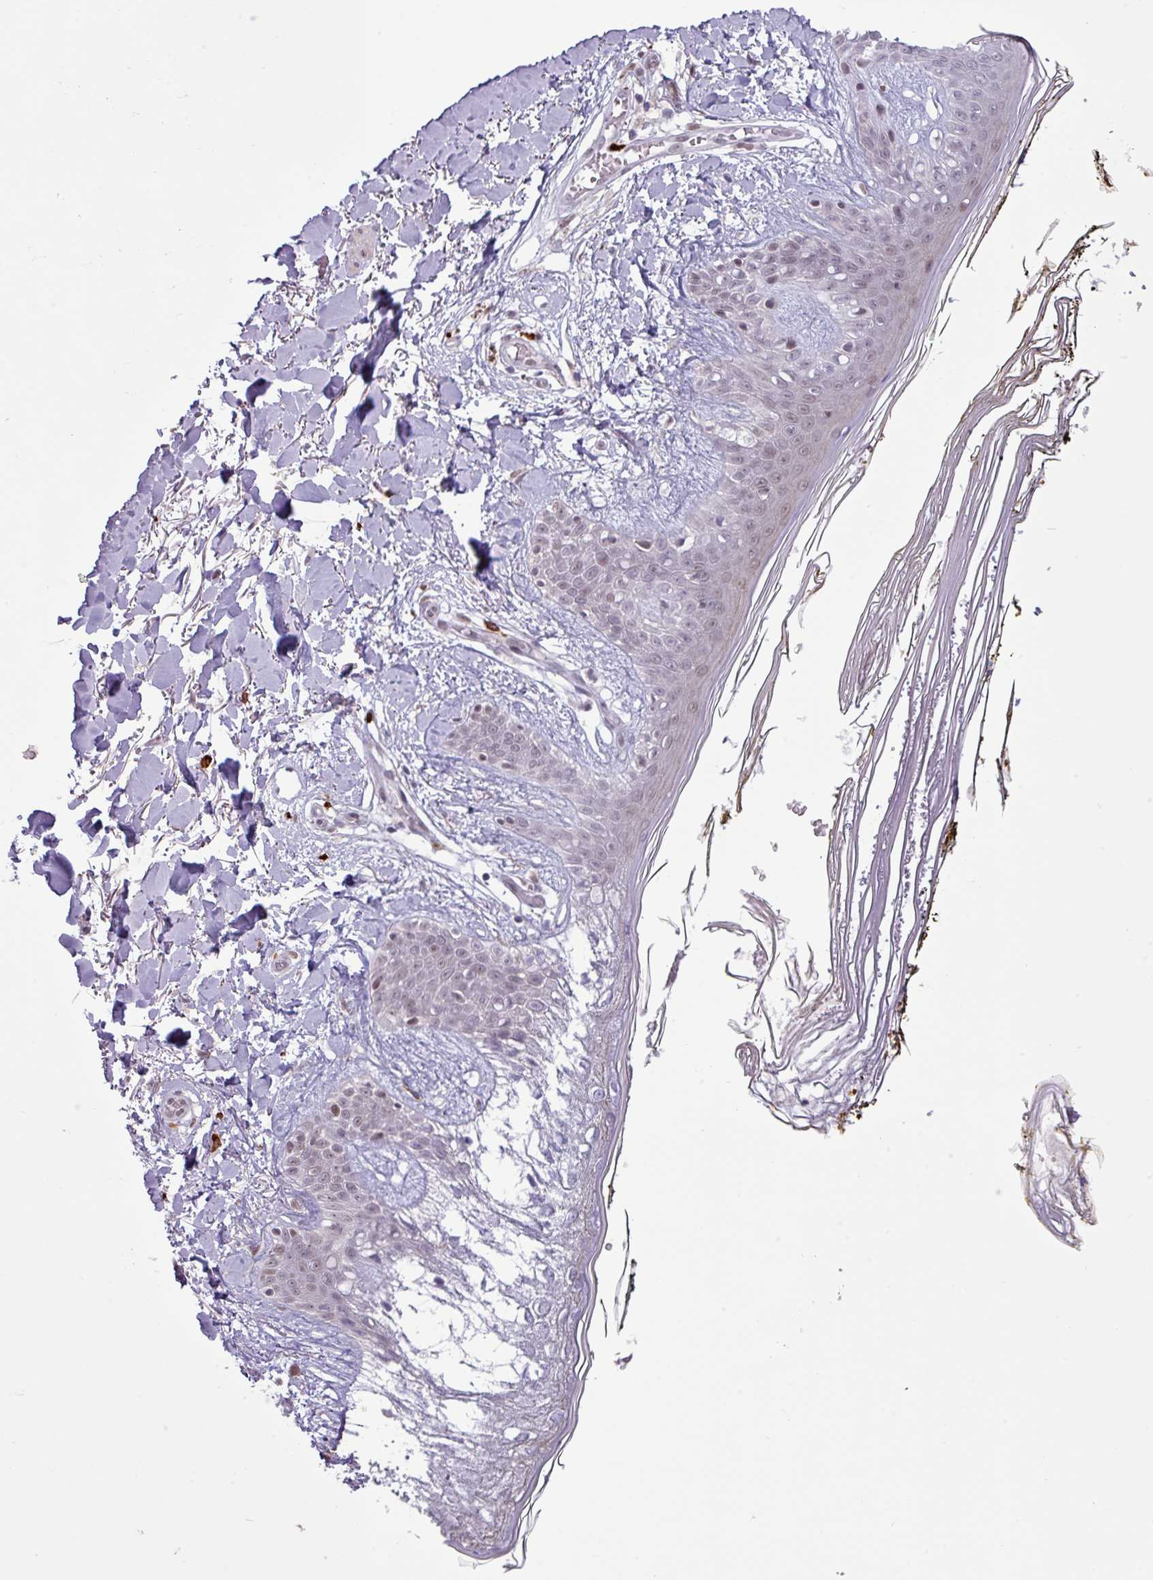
{"staining": {"intensity": "moderate", "quantity": "25%-75%", "location": "nuclear"}, "tissue": "skin", "cell_type": "Fibroblasts", "image_type": "normal", "snomed": [{"axis": "morphology", "description": "Normal tissue, NOS"}, {"axis": "topography", "description": "Skin"}], "caption": "Fibroblasts show moderate nuclear expression in about 25%-75% of cells in normal skin.", "gene": "NOTCH2", "patient": {"sex": "female", "age": 34}}